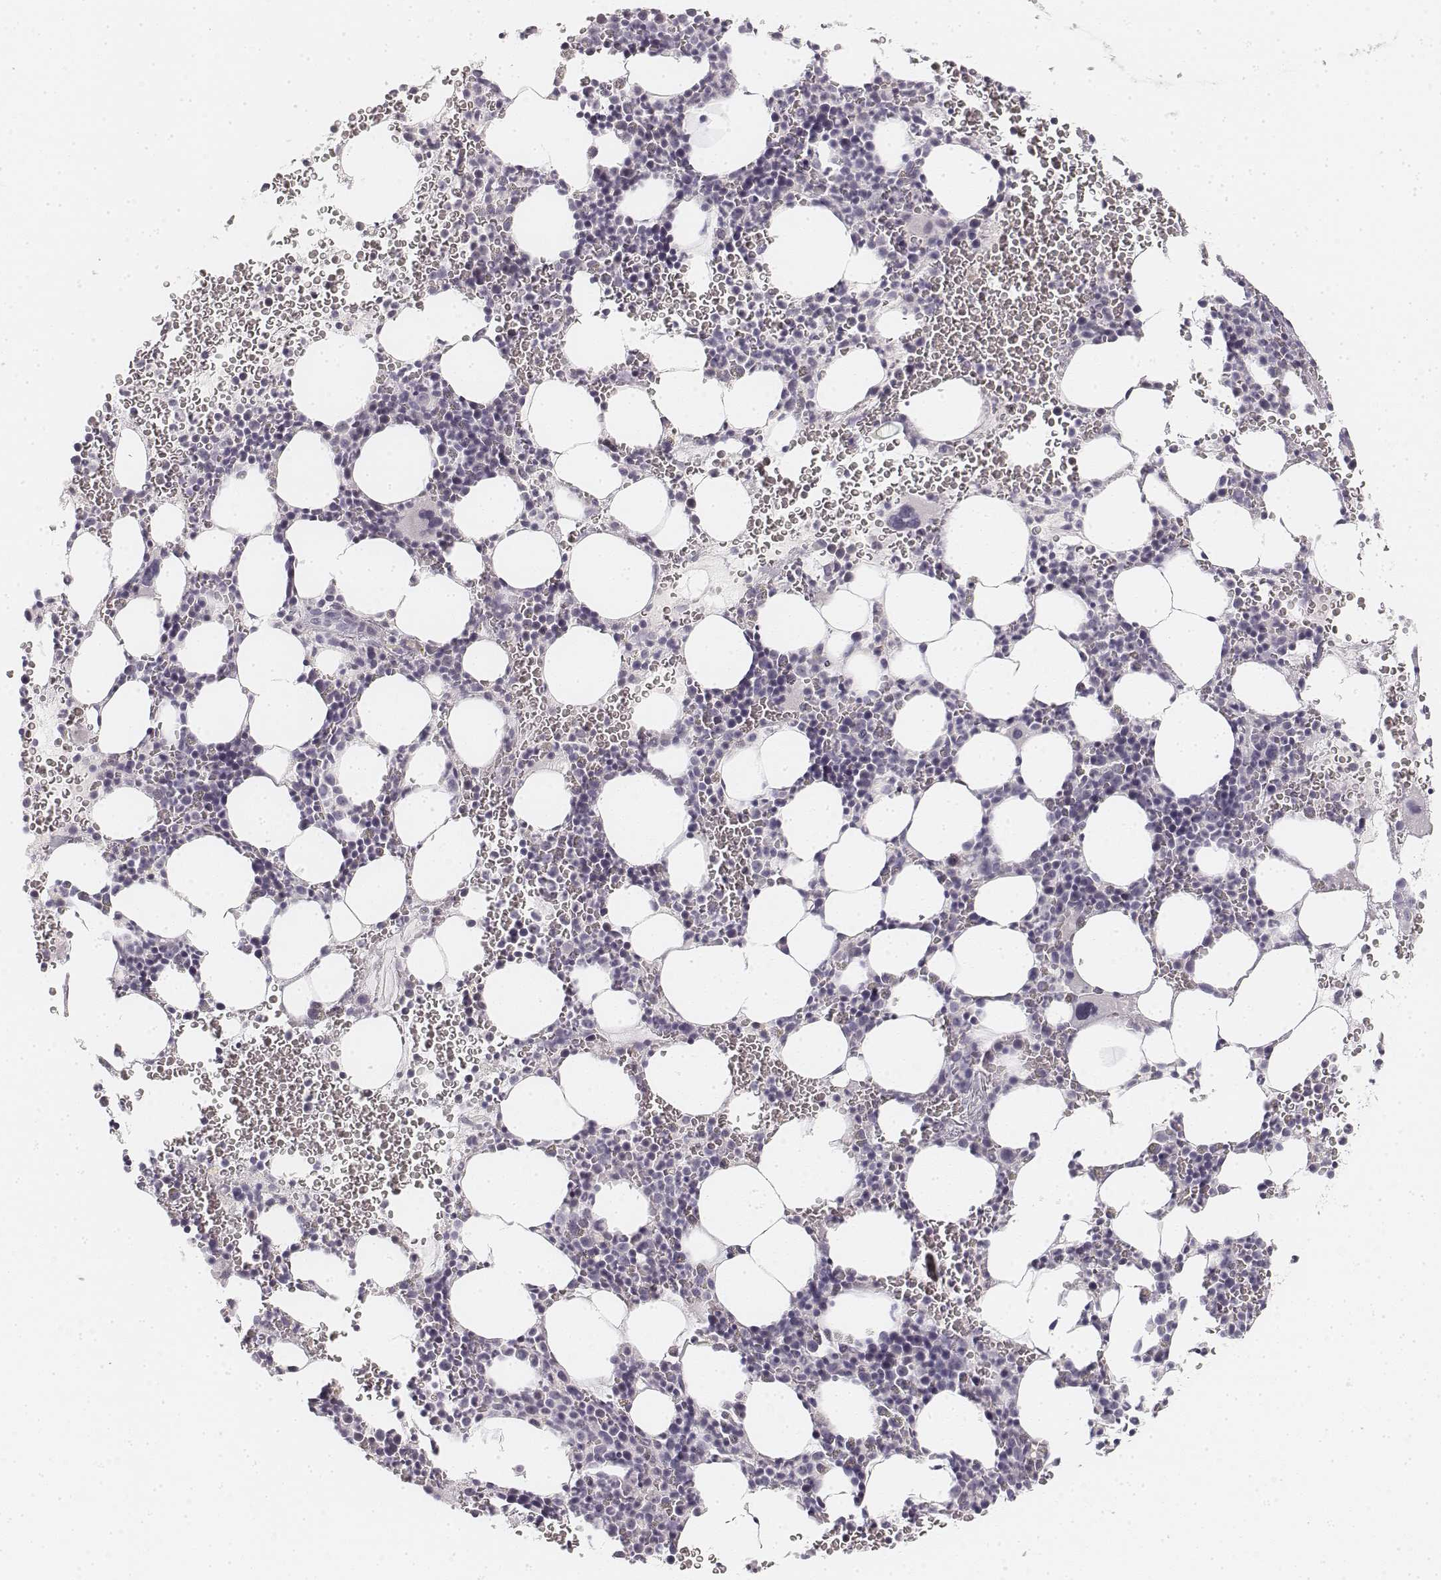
{"staining": {"intensity": "negative", "quantity": "none", "location": "none"}, "tissue": "bone marrow", "cell_type": "Hematopoietic cells", "image_type": "normal", "snomed": [{"axis": "morphology", "description": "Normal tissue, NOS"}, {"axis": "topography", "description": "Bone marrow"}], "caption": "DAB immunohistochemical staining of benign human bone marrow demonstrates no significant staining in hematopoietic cells.", "gene": "DSG4", "patient": {"sex": "male", "age": 82}}